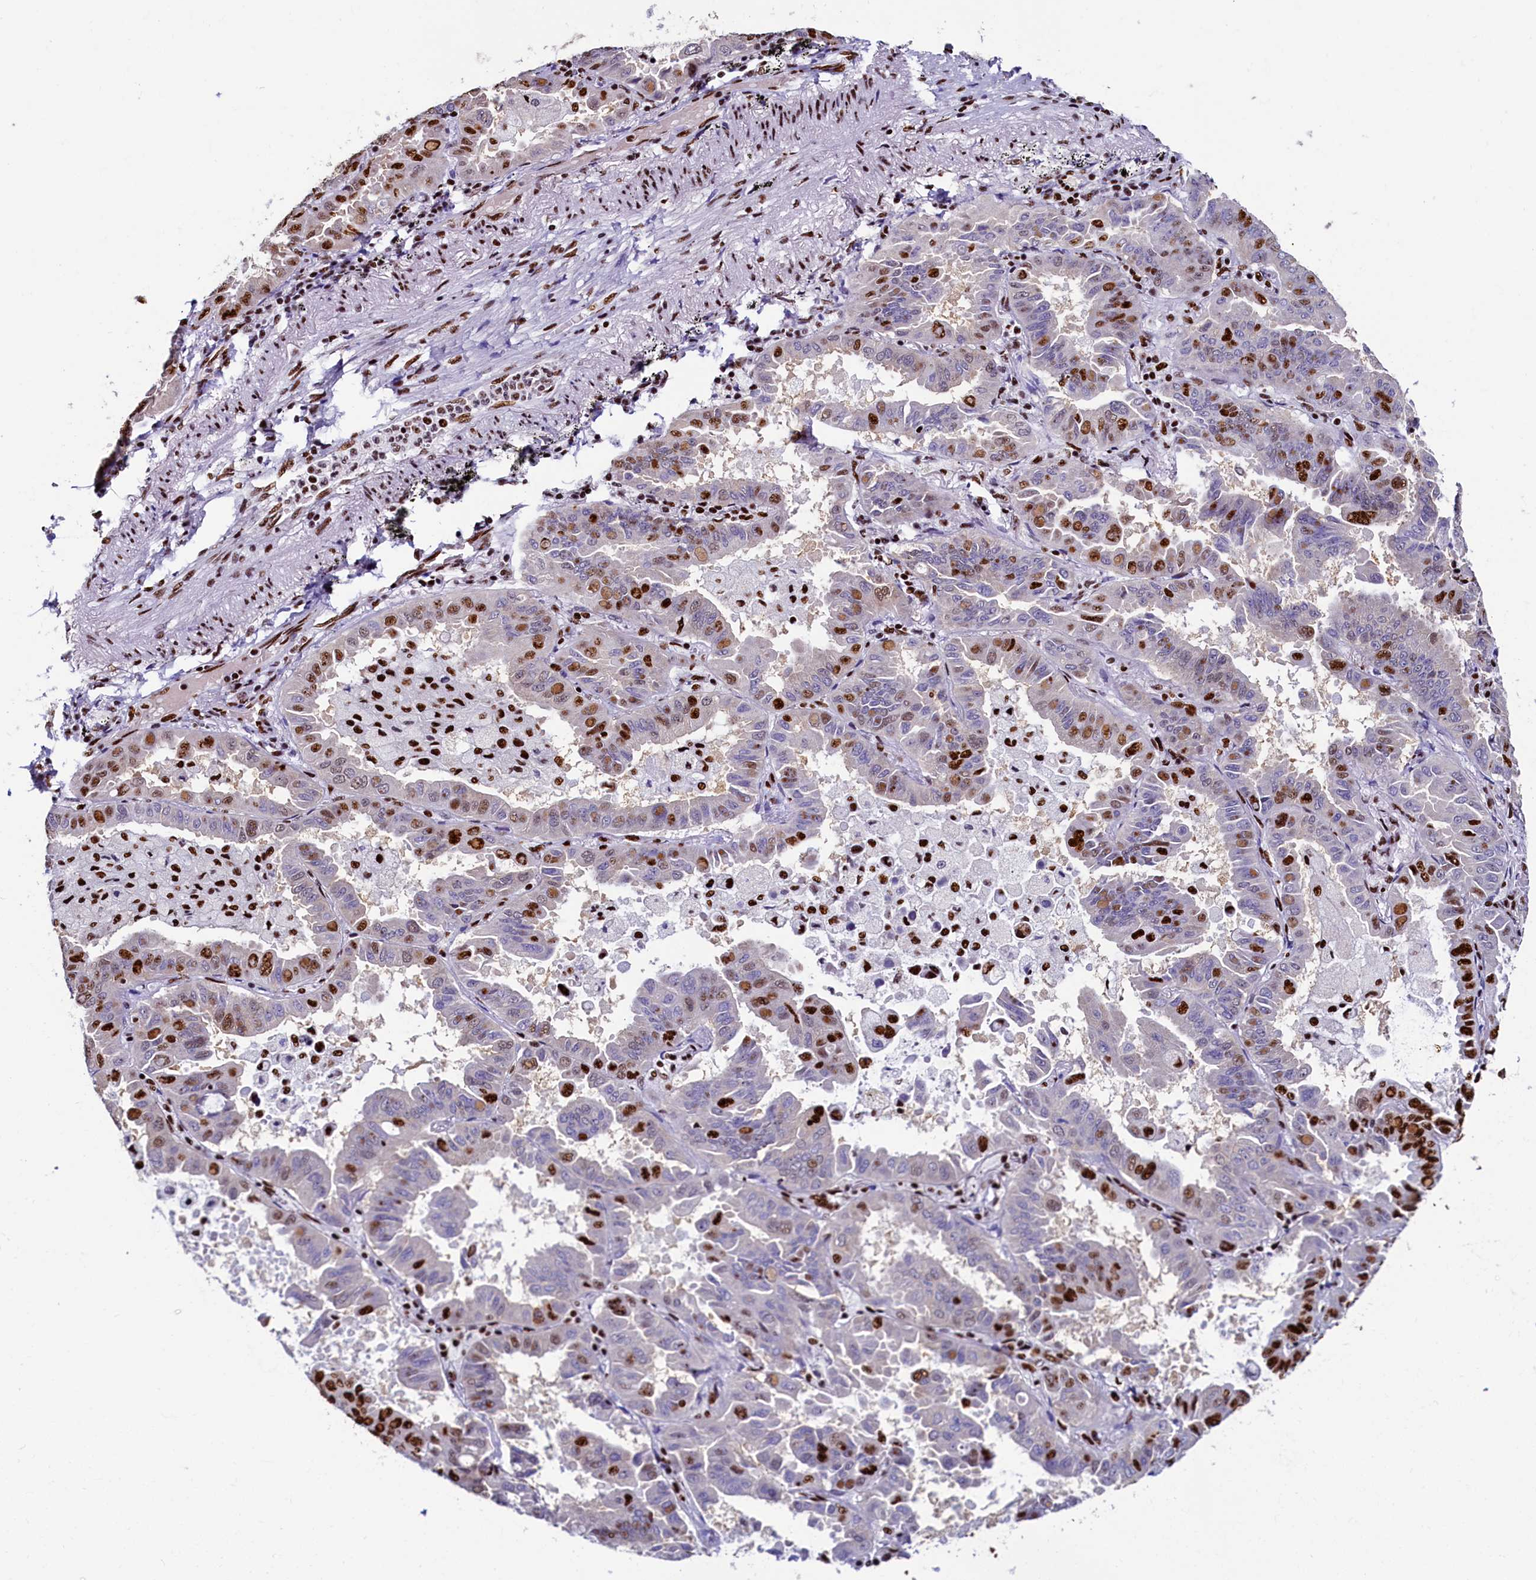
{"staining": {"intensity": "strong", "quantity": "25%-75%", "location": "nuclear"}, "tissue": "lung cancer", "cell_type": "Tumor cells", "image_type": "cancer", "snomed": [{"axis": "morphology", "description": "Adenocarcinoma, NOS"}, {"axis": "topography", "description": "Lung"}], "caption": "Lung adenocarcinoma stained with immunohistochemistry (IHC) exhibits strong nuclear expression in approximately 25%-75% of tumor cells.", "gene": "SRRM2", "patient": {"sex": "male", "age": 64}}